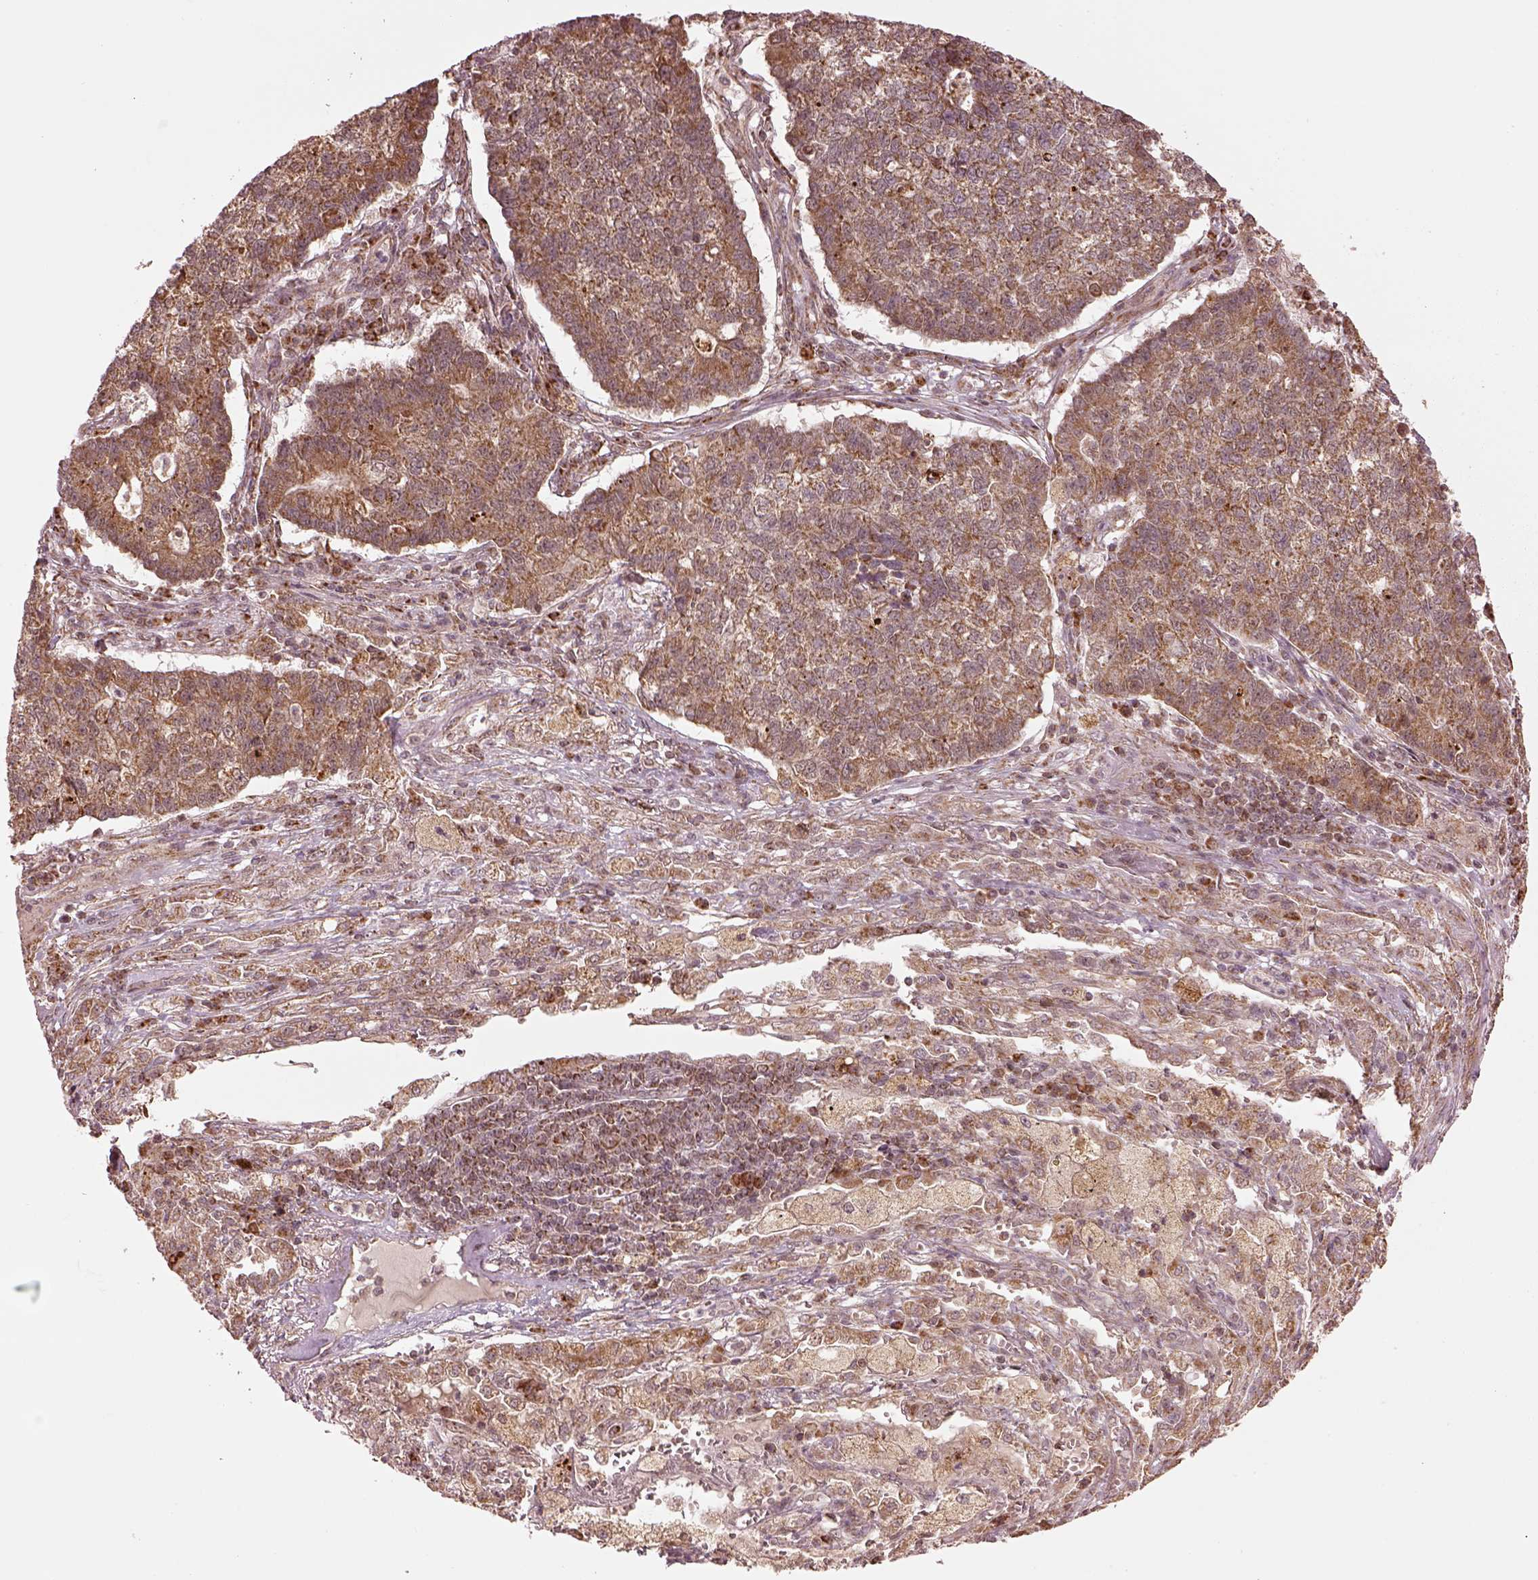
{"staining": {"intensity": "moderate", "quantity": ">75%", "location": "cytoplasmic/membranous"}, "tissue": "lung cancer", "cell_type": "Tumor cells", "image_type": "cancer", "snomed": [{"axis": "morphology", "description": "Adenocarcinoma, NOS"}, {"axis": "topography", "description": "Lung"}], "caption": "Human lung cancer (adenocarcinoma) stained with a brown dye shows moderate cytoplasmic/membranous positive positivity in about >75% of tumor cells.", "gene": "SEL1L3", "patient": {"sex": "male", "age": 57}}